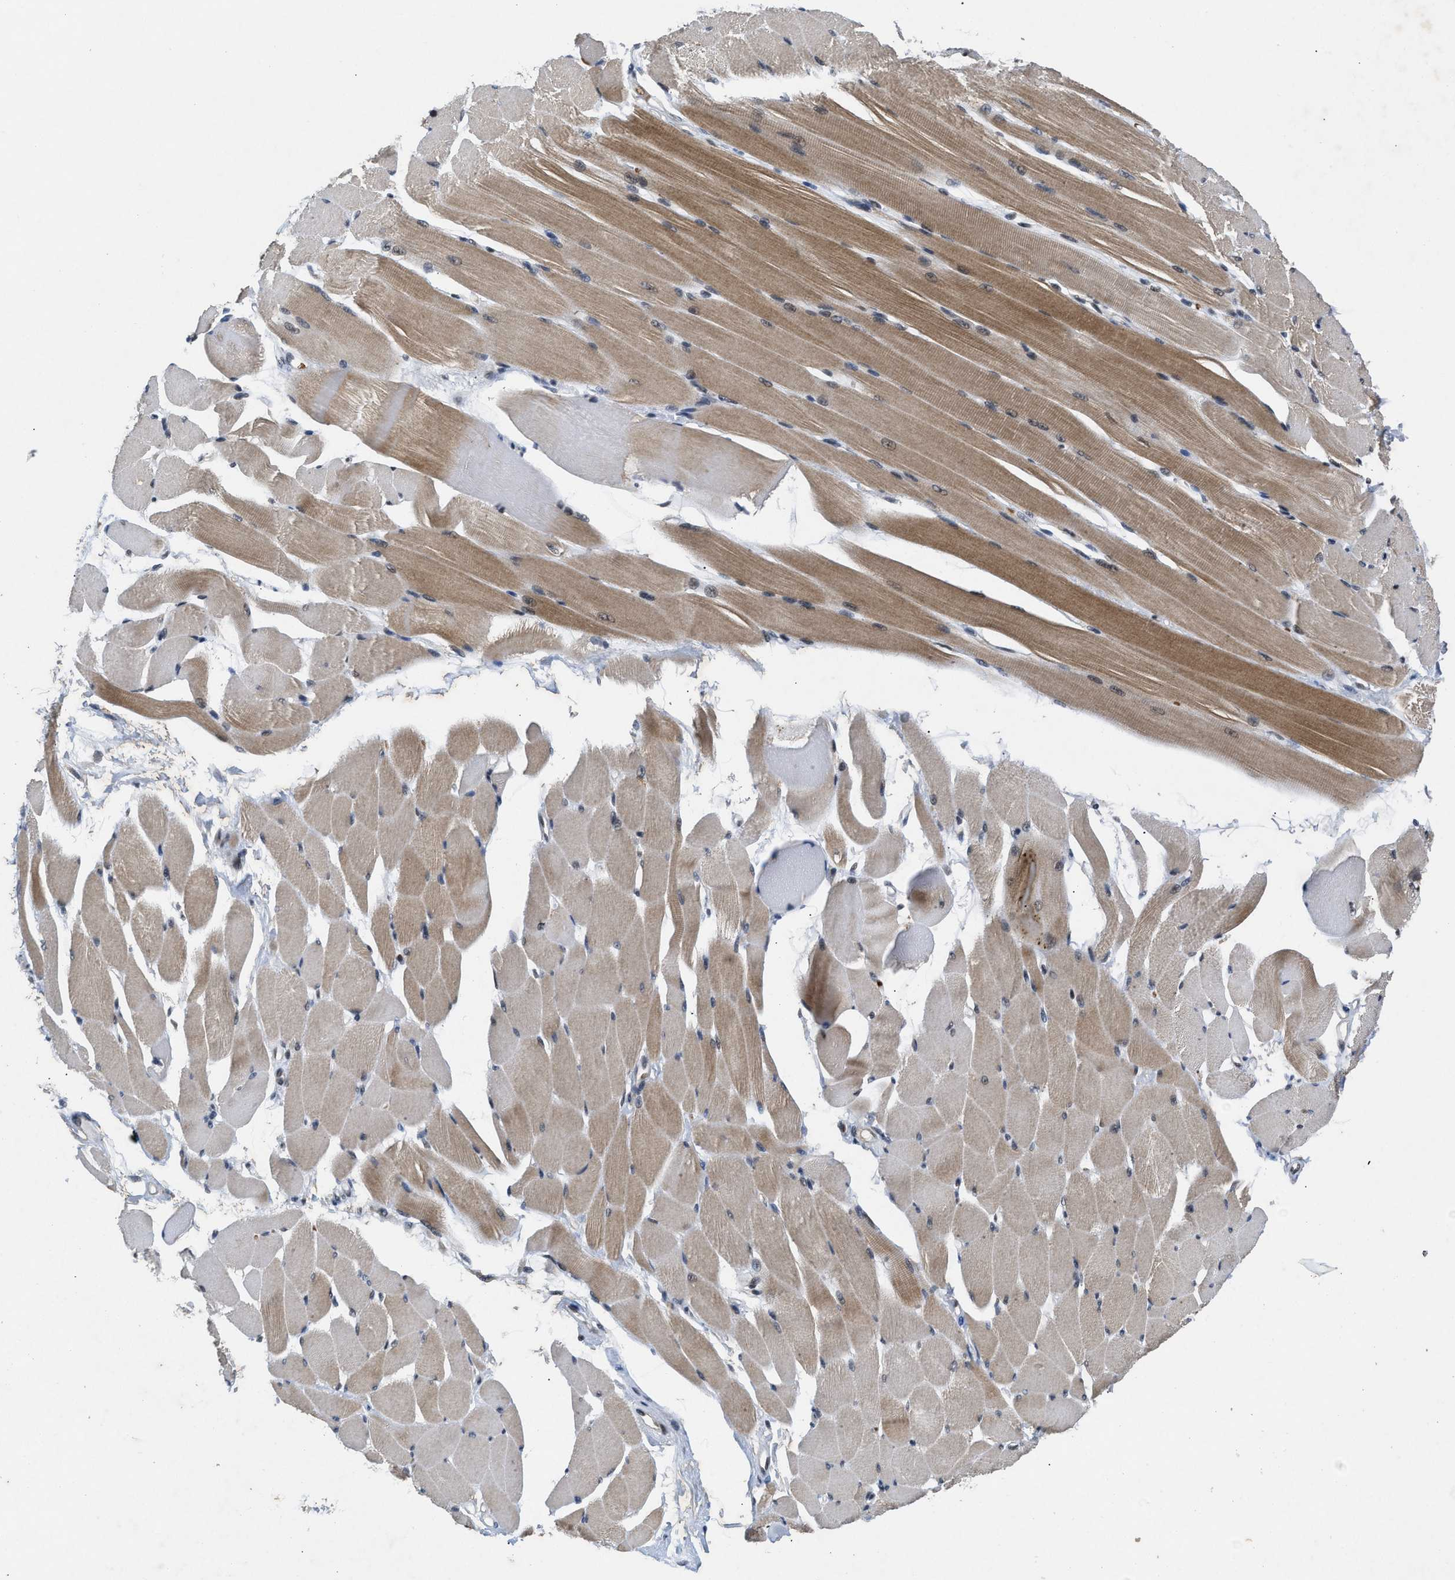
{"staining": {"intensity": "moderate", "quantity": "25%-75%", "location": "cytoplasmic/membranous,nuclear"}, "tissue": "skeletal muscle", "cell_type": "Myocytes", "image_type": "normal", "snomed": [{"axis": "morphology", "description": "Normal tissue, NOS"}, {"axis": "topography", "description": "Skeletal muscle"}, {"axis": "topography", "description": "Peripheral nerve tissue"}], "caption": "Human skeletal muscle stained for a protein (brown) shows moderate cytoplasmic/membranous,nuclear positive expression in about 25%-75% of myocytes.", "gene": "ZNF346", "patient": {"sex": "female", "age": 84}}